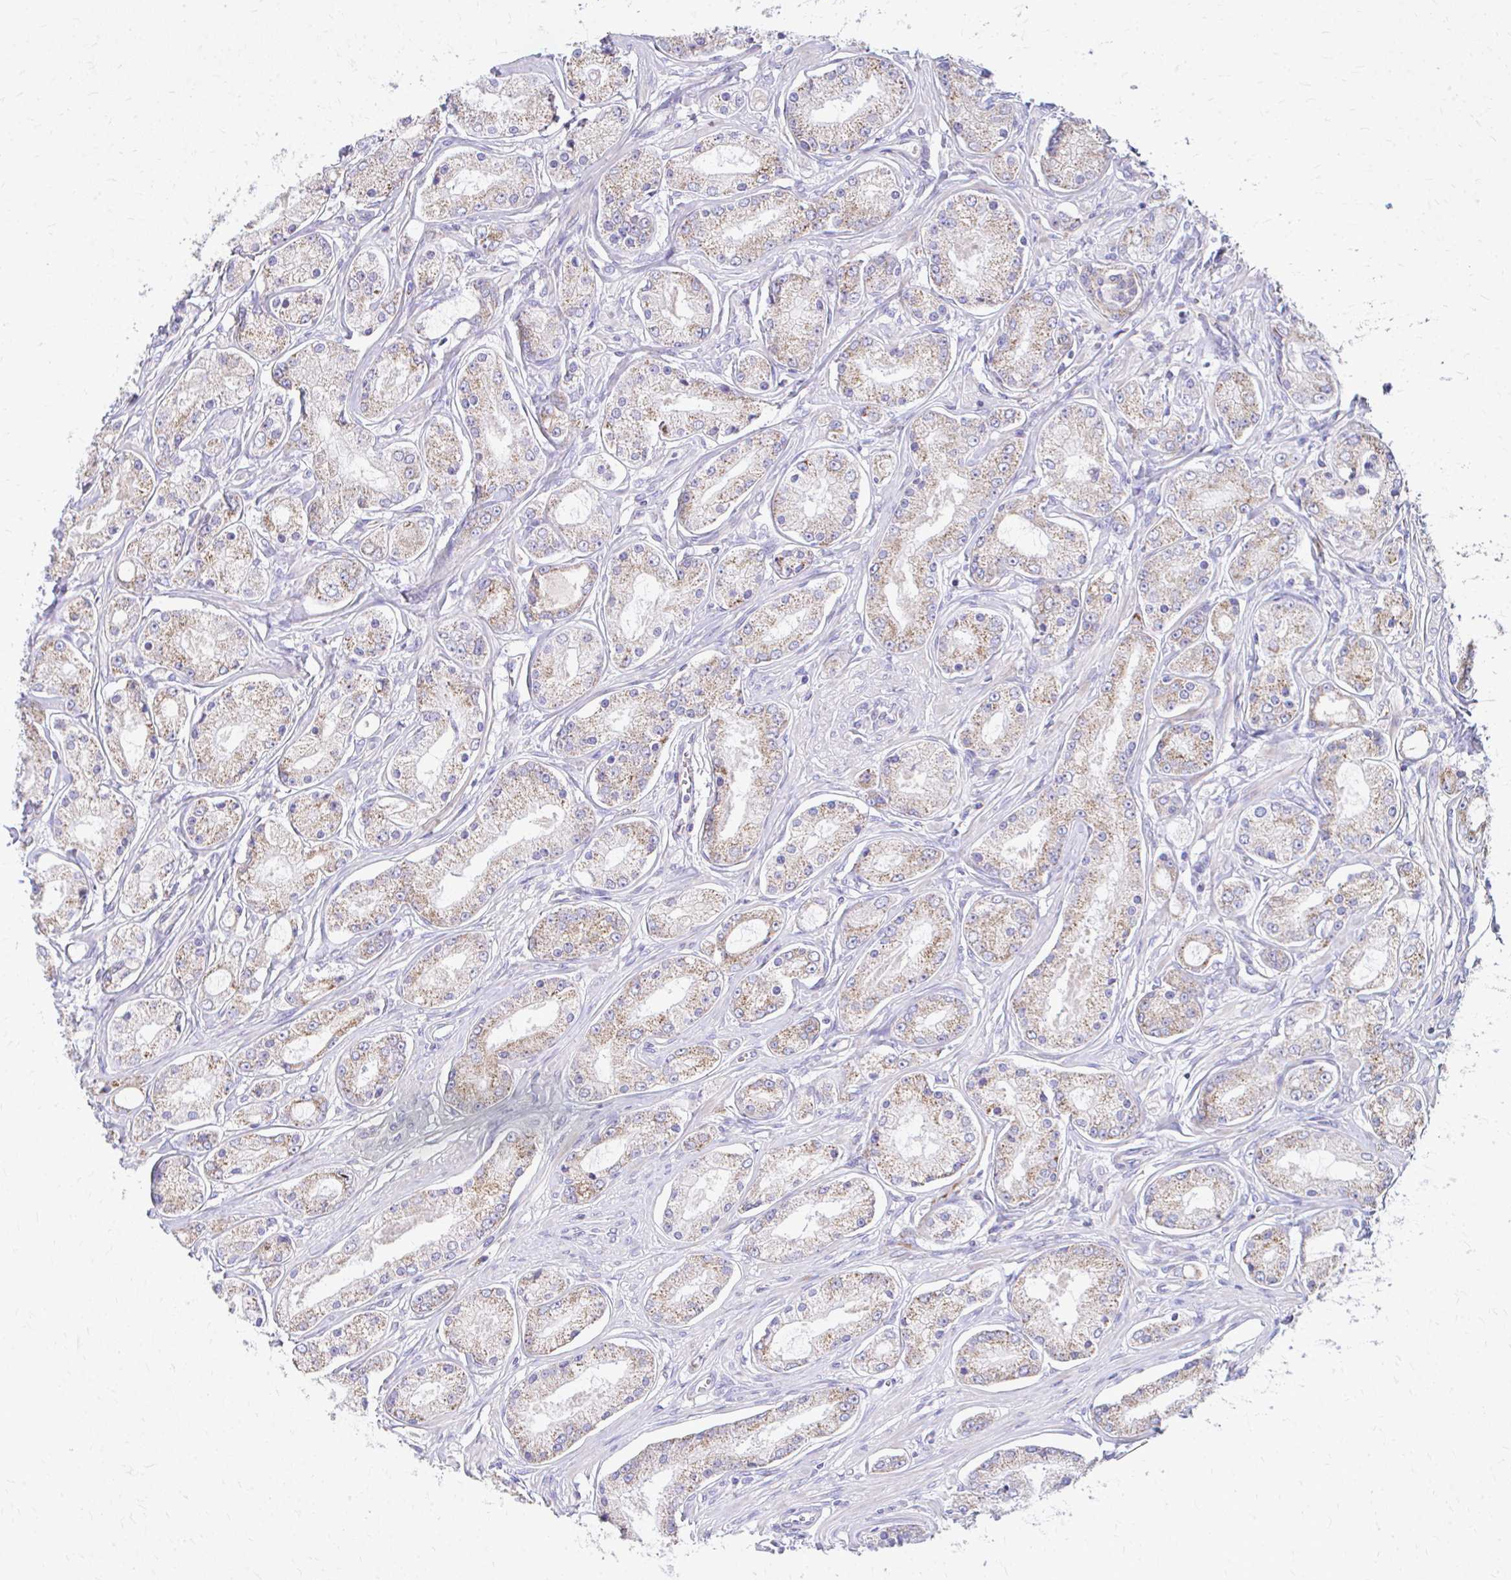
{"staining": {"intensity": "weak", "quantity": "25%-75%", "location": "cytoplasmic/membranous"}, "tissue": "prostate cancer", "cell_type": "Tumor cells", "image_type": "cancer", "snomed": [{"axis": "morphology", "description": "Adenocarcinoma, High grade"}, {"axis": "topography", "description": "Prostate"}], "caption": "Immunohistochemistry (IHC) histopathology image of human high-grade adenocarcinoma (prostate) stained for a protein (brown), which displays low levels of weak cytoplasmic/membranous expression in approximately 25%-75% of tumor cells.", "gene": "MRPL19", "patient": {"sex": "male", "age": 66}}